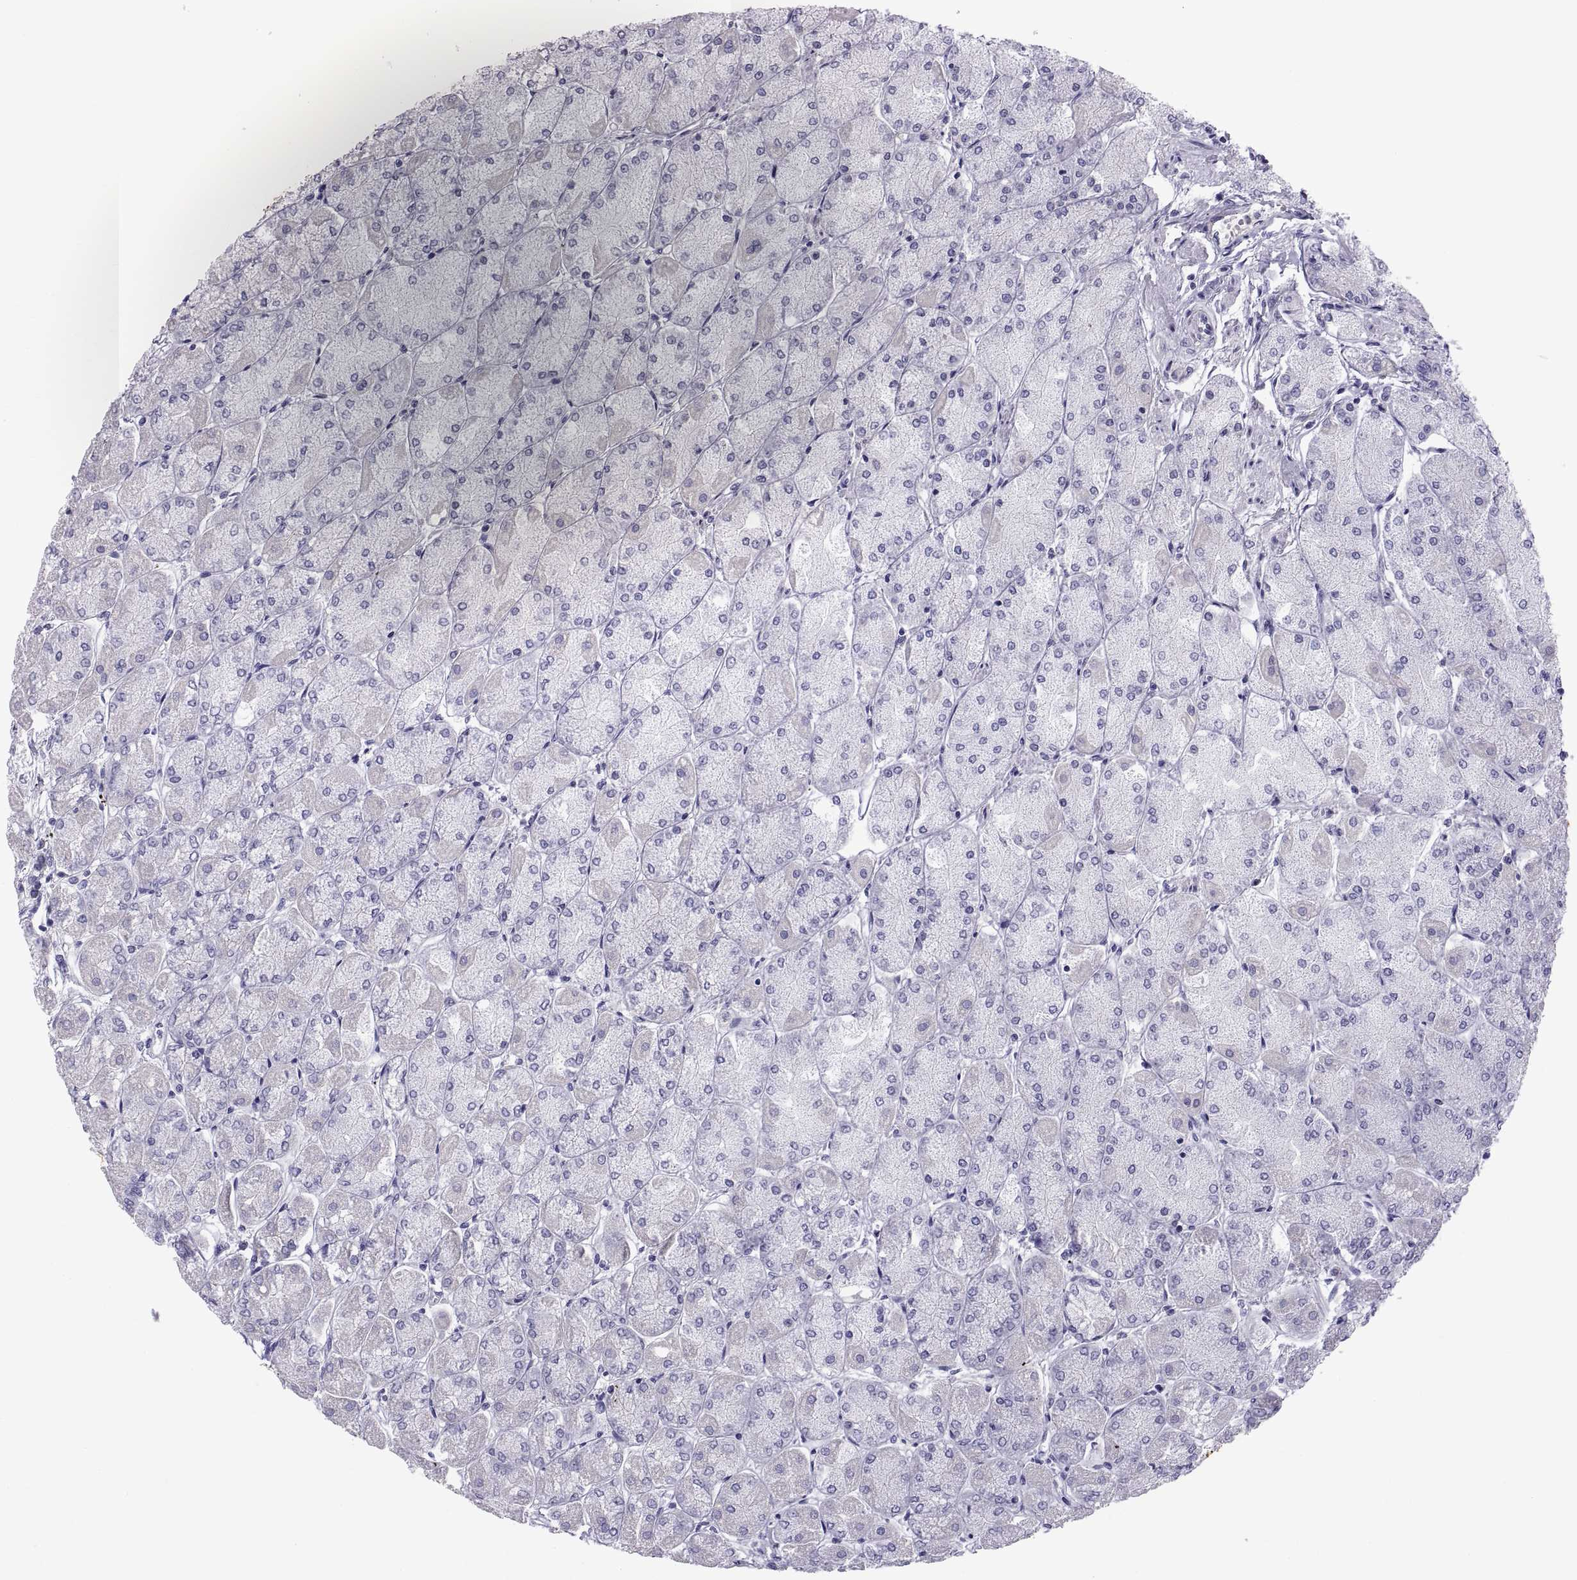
{"staining": {"intensity": "negative", "quantity": "none", "location": "none"}, "tissue": "stomach", "cell_type": "Glandular cells", "image_type": "normal", "snomed": [{"axis": "morphology", "description": "Normal tissue, NOS"}, {"axis": "topography", "description": "Stomach, upper"}], "caption": "This is a micrograph of immunohistochemistry (IHC) staining of benign stomach, which shows no expression in glandular cells. (IHC, brightfield microscopy, high magnification).", "gene": "RNASE12", "patient": {"sex": "male", "age": 60}}